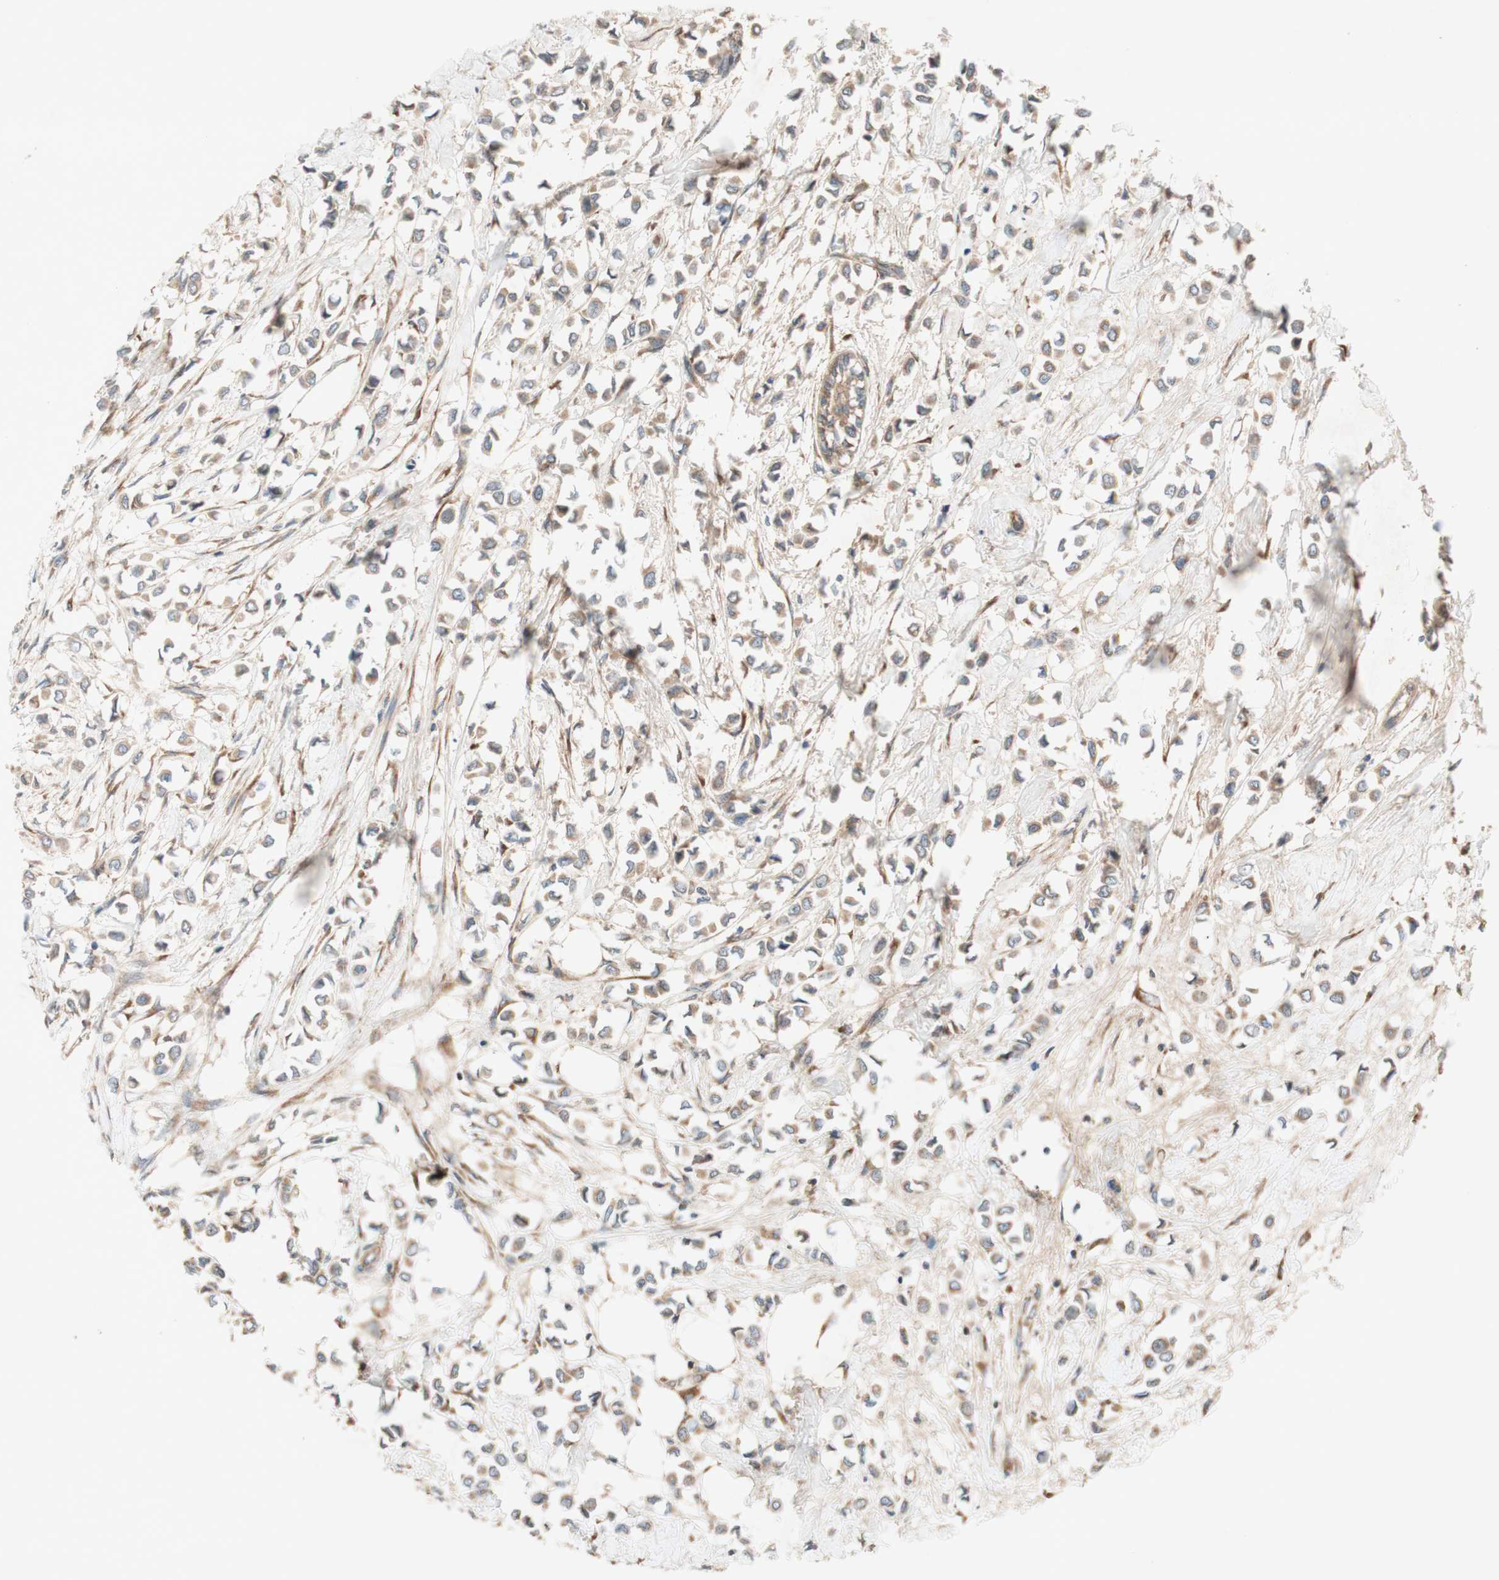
{"staining": {"intensity": "moderate", "quantity": ">75%", "location": "cytoplasmic/membranous"}, "tissue": "breast cancer", "cell_type": "Tumor cells", "image_type": "cancer", "snomed": [{"axis": "morphology", "description": "Lobular carcinoma"}, {"axis": "topography", "description": "Breast"}], "caption": "Protein positivity by immunohistochemistry (IHC) exhibits moderate cytoplasmic/membranous positivity in about >75% of tumor cells in breast cancer. The protein is shown in brown color, while the nuclei are stained blue.", "gene": "SOCS2", "patient": {"sex": "female", "age": 51}}